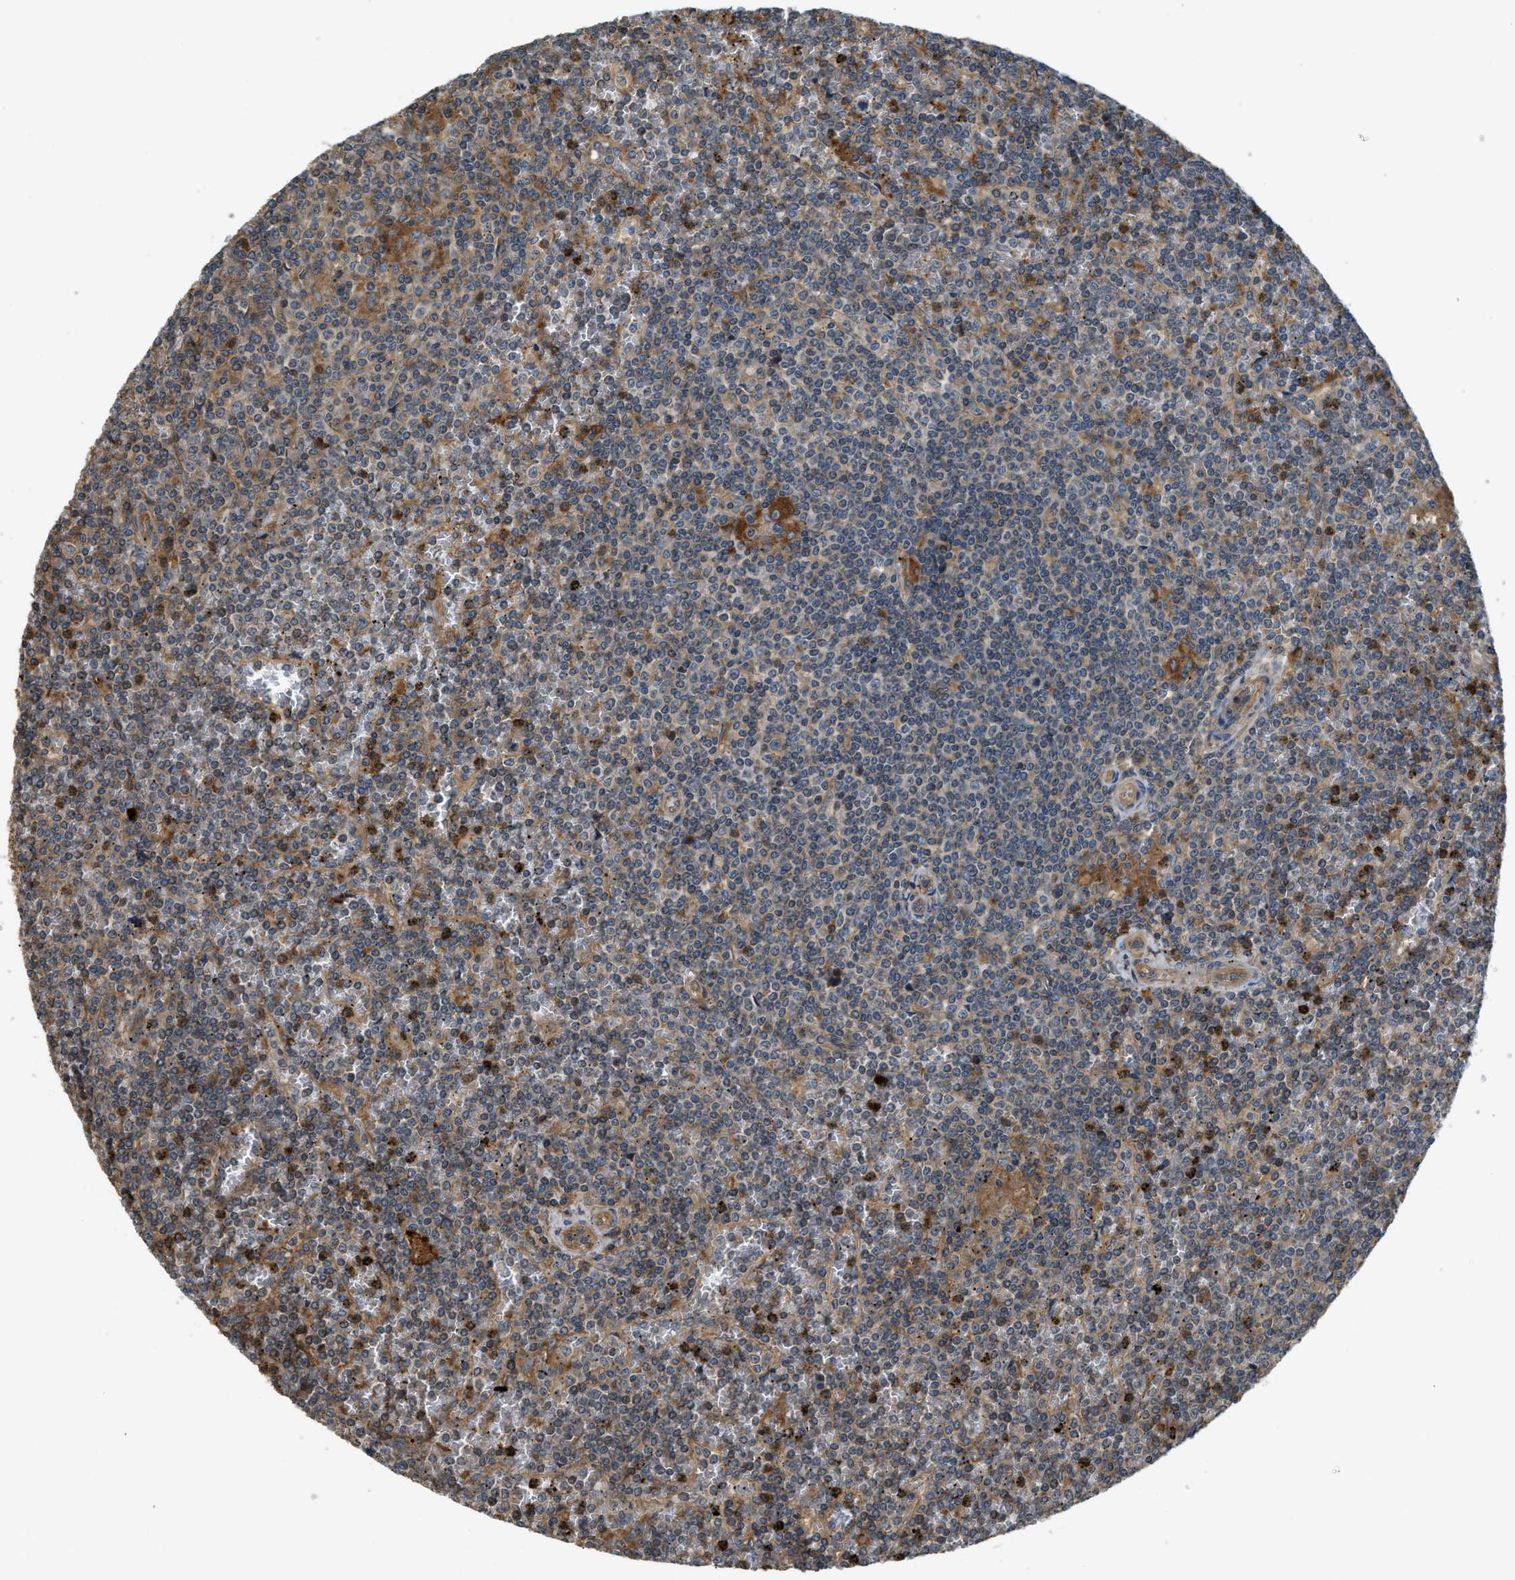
{"staining": {"intensity": "moderate", "quantity": "<25%", "location": "cytoplasmic/membranous"}, "tissue": "lymphoma", "cell_type": "Tumor cells", "image_type": "cancer", "snomed": [{"axis": "morphology", "description": "Malignant lymphoma, non-Hodgkin's type, Low grade"}, {"axis": "topography", "description": "Spleen"}], "caption": "Immunohistochemical staining of human low-grade malignant lymphoma, non-Hodgkin's type exhibits low levels of moderate cytoplasmic/membranous positivity in approximately <25% of tumor cells. (Stains: DAB in brown, nuclei in blue, Microscopy: brightfield microscopy at high magnification).", "gene": "BAG4", "patient": {"sex": "female", "age": 19}}